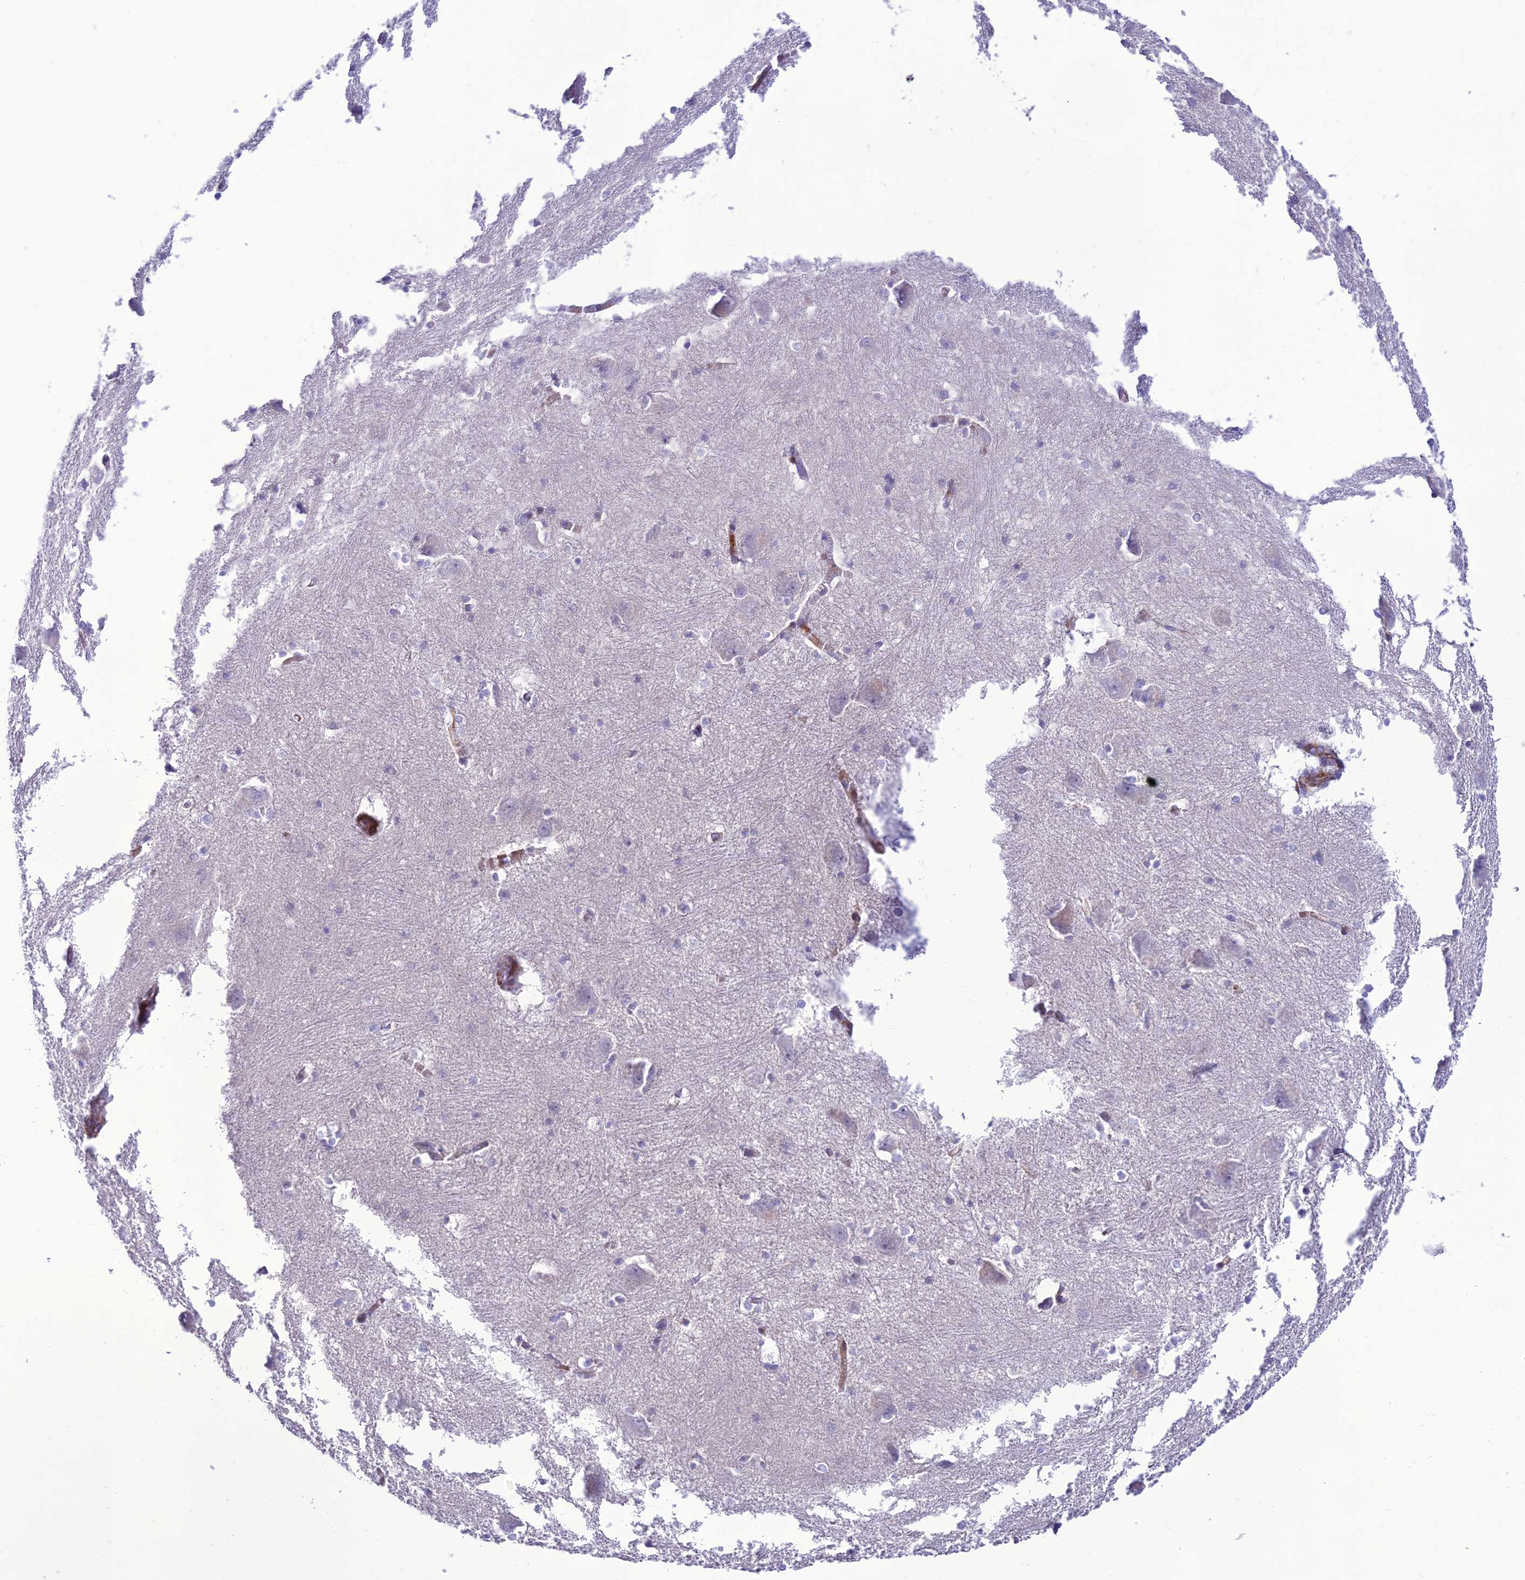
{"staining": {"intensity": "negative", "quantity": "none", "location": "none"}, "tissue": "caudate", "cell_type": "Glial cells", "image_type": "normal", "snomed": [{"axis": "morphology", "description": "Normal tissue, NOS"}, {"axis": "topography", "description": "Lateral ventricle wall"}], "caption": "Immunohistochemistry (IHC) image of benign caudate stained for a protein (brown), which exhibits no expression in glial cells.", "gene": "TEKT3", "patient": {"sex": "male", "age": 37}}